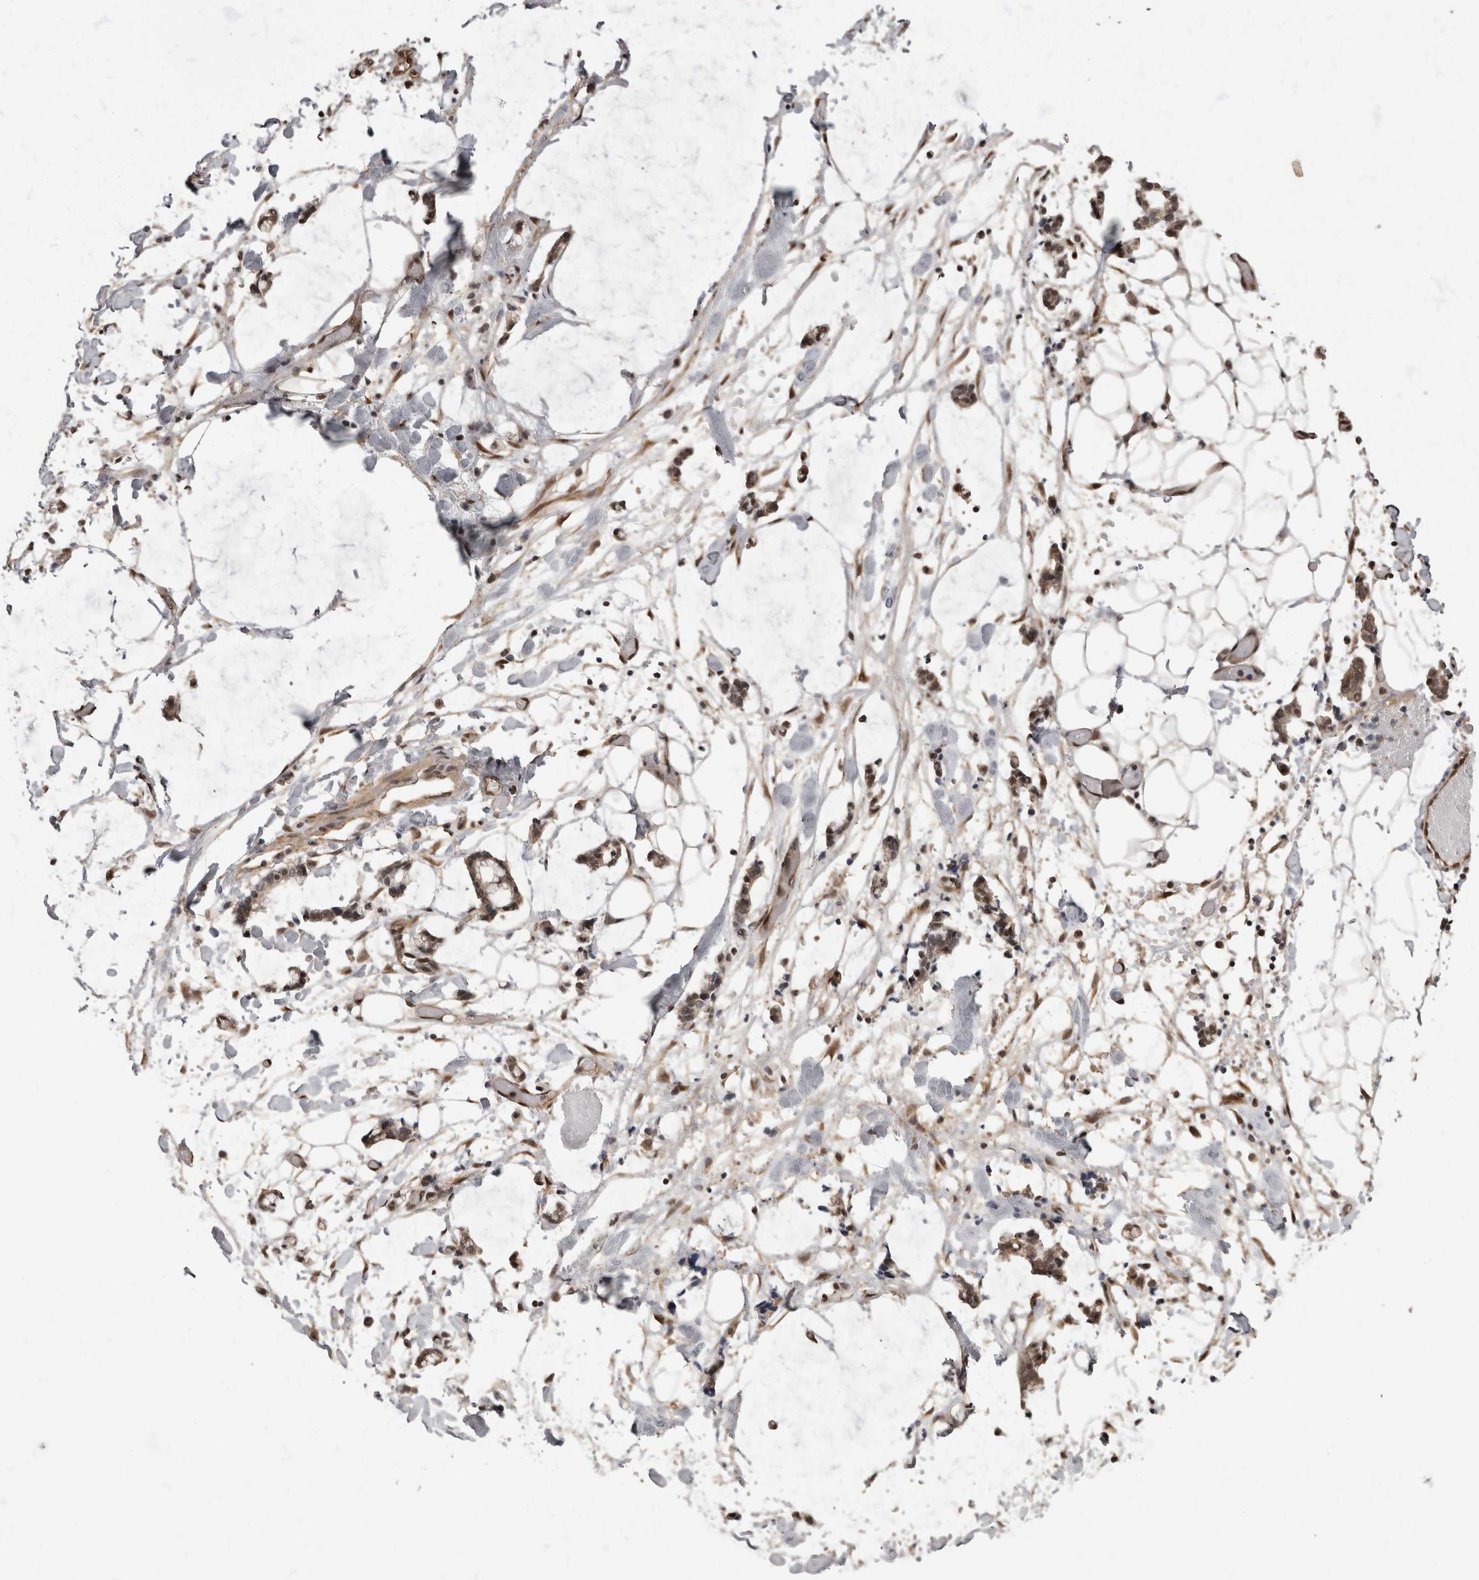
{"staining": {"intensity": "weak", "quantity": ">75%", "location": "nuclear"}, "tissue": "adipose tissue", "cell_type": "Adipocytes", "image_type": "normal", "snomed": [{"axis": "morphology", "description": "Normal tissue, NOS"}, {"axis": "morphology", "description": "Adenocarcinoma, NOS"}, {"axis": "topography", "description": "Smooth muscle"}, {"axis": "topography", "description": "Colon"}], "caption": "Adipocytes reveal low levels of weak nuclear staining in approximately >75% of cells in benign human adipose tissue.", "gene": "AKT3", "patient": {"sex": "male", "age": 14}}